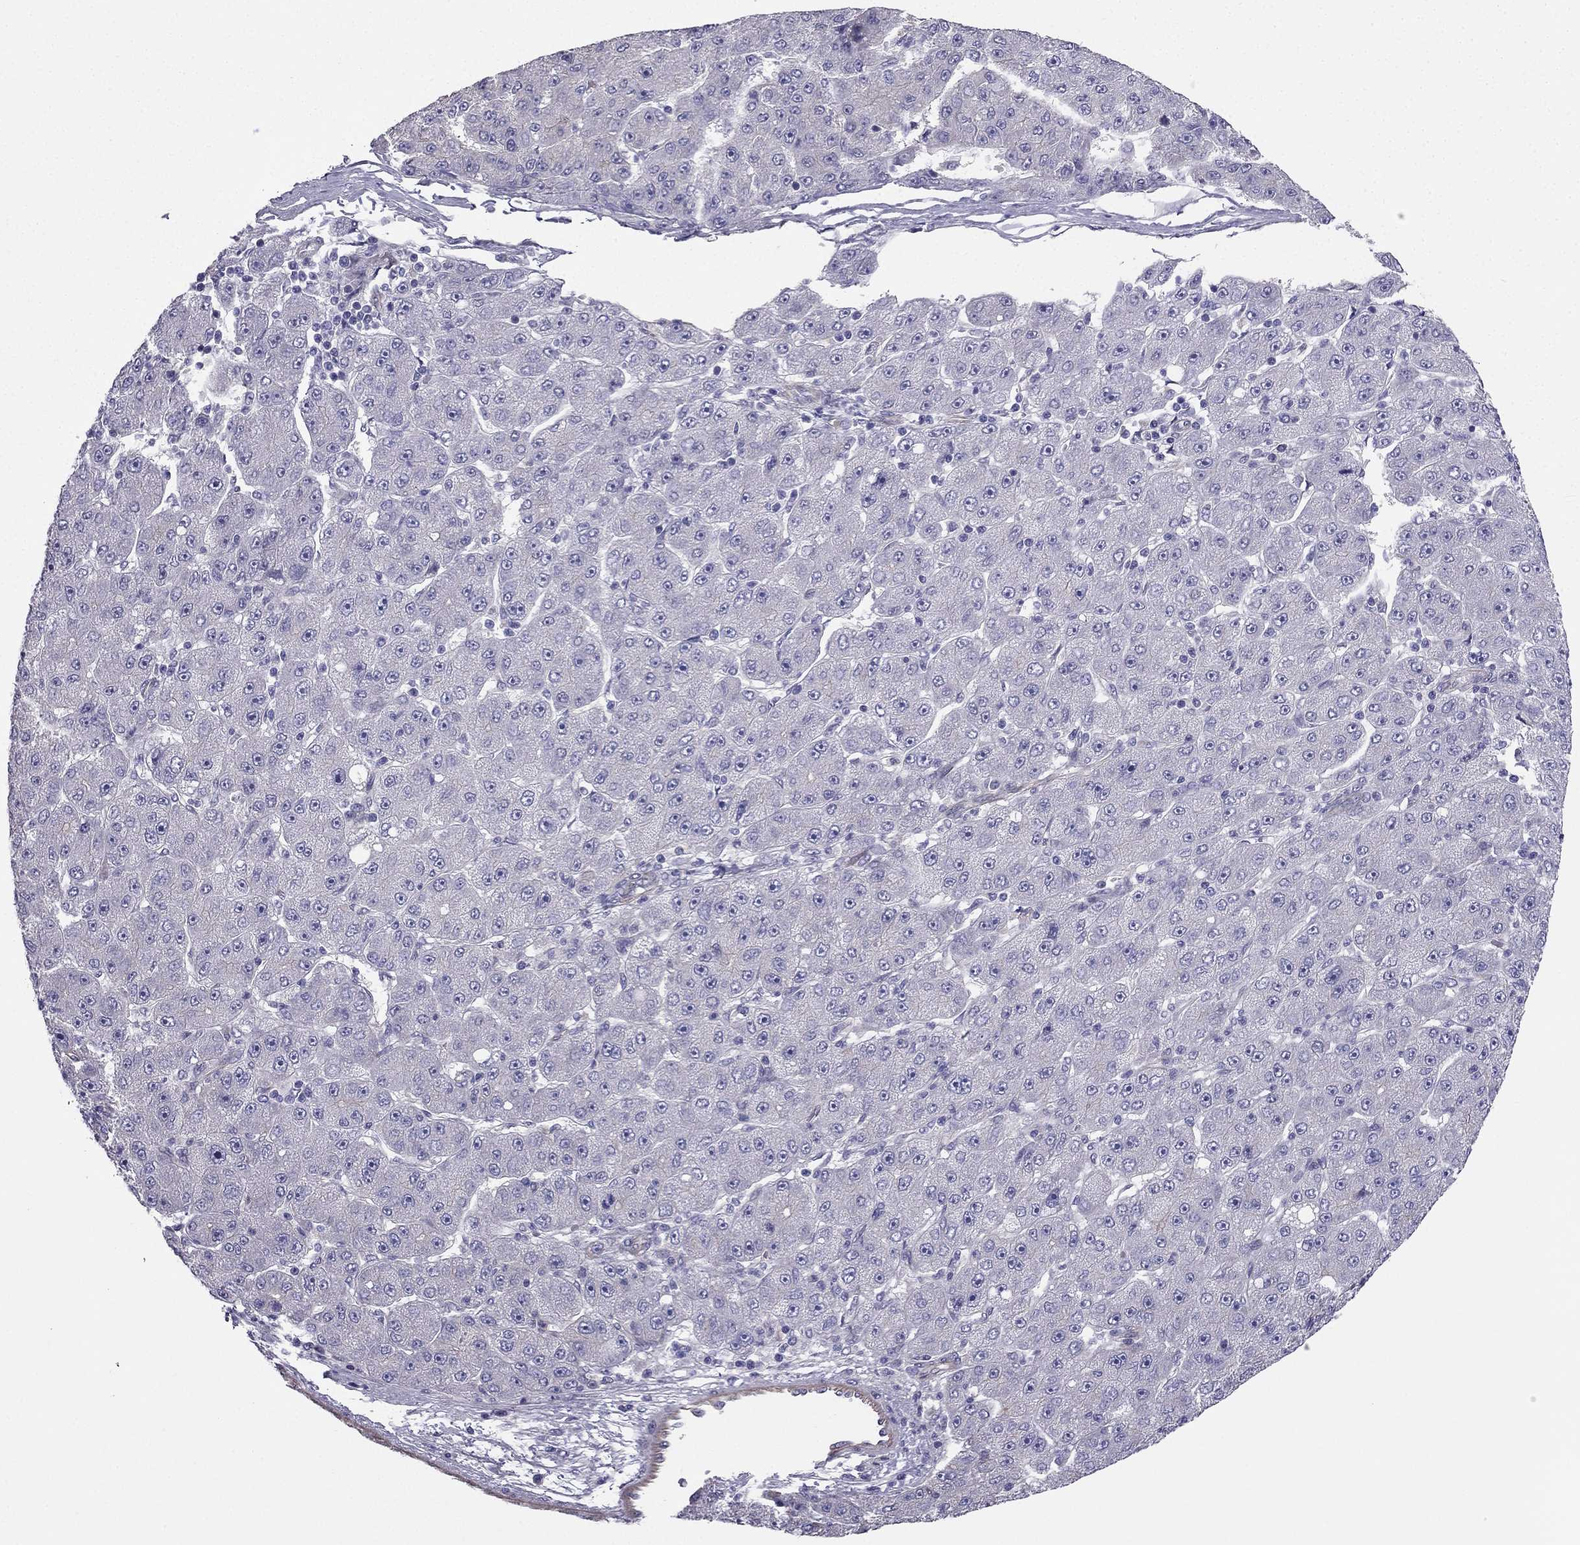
{"staining": {"intensity": "negative", "quantity": "none", "location": "none"}, "tissue": "liver cancer", "cell_type": "Tumor cells", "image_type": "cancer", "snomed": [{"axis": "morphology", "description": "Carcinoma, Hepatocellular, NOS"}, {"axis": "topography", "description": "Liver"}], "caption": "This is a histopathology image of immunohistochemistry staining of liver cancer, which shows no staining in tumor cells.", "gene": "ENOX1", "patient": {"sex": "male", "age": 67}}